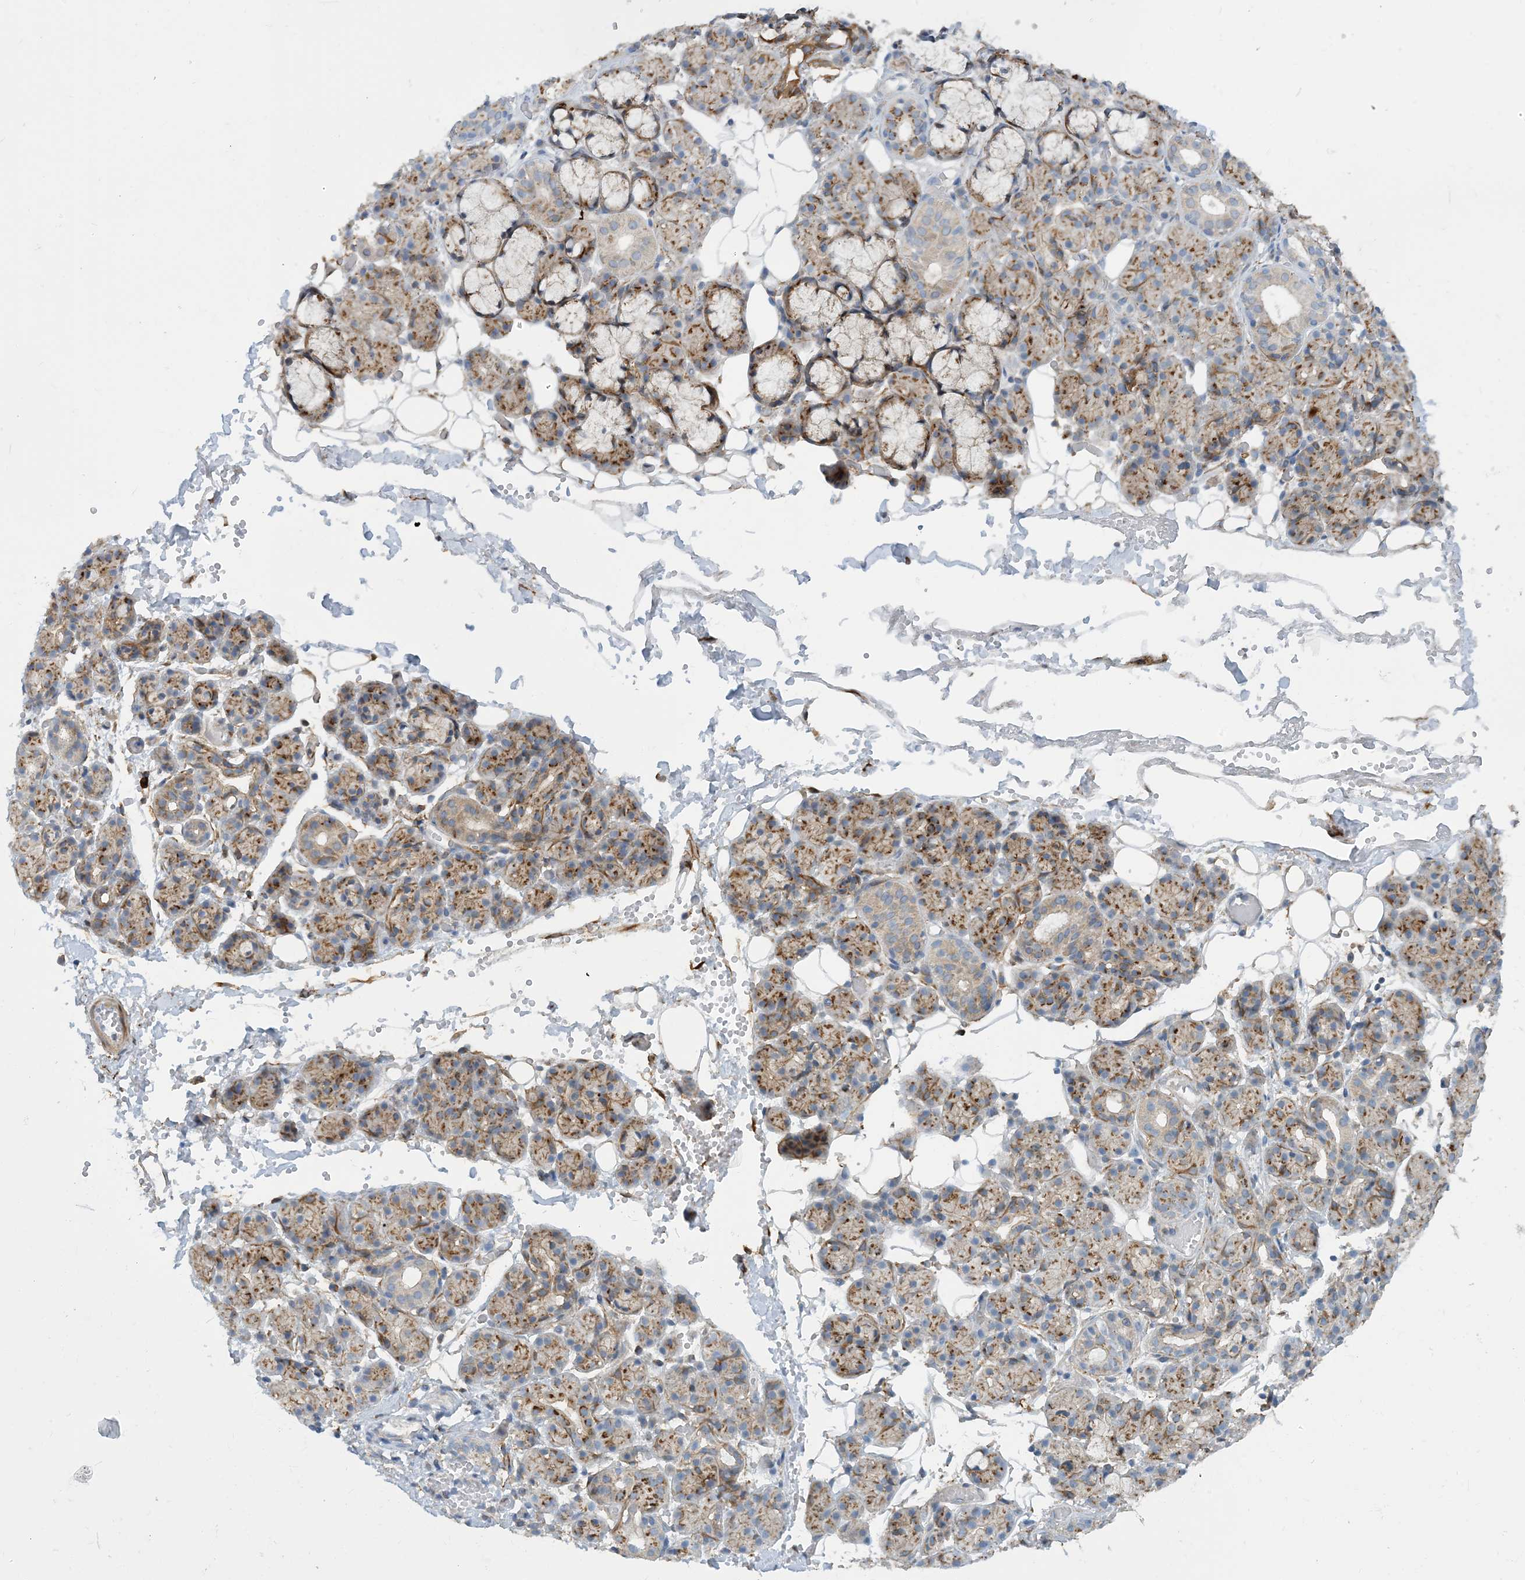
{"staining": {"intensity": "moderate", "quantity": "25%-75%", "location": "cytoplasmic/membranous"}, "tissue": "salivary gland", "cell_type": "Glandular cells", "image_type": "normal", "snomed": [{"axis": "morphology", "description": "Normal tissue, NOS"}, {"axis": "topography", "description": "Salivary gland"}], "caption": "Moderate cytoplasmic/membranous staining is seen in approximately 25%-75% of glandular cells in benign salivary gland.", "gene": "EIF2A", "patient": {"sex": "male", "age": 63}}